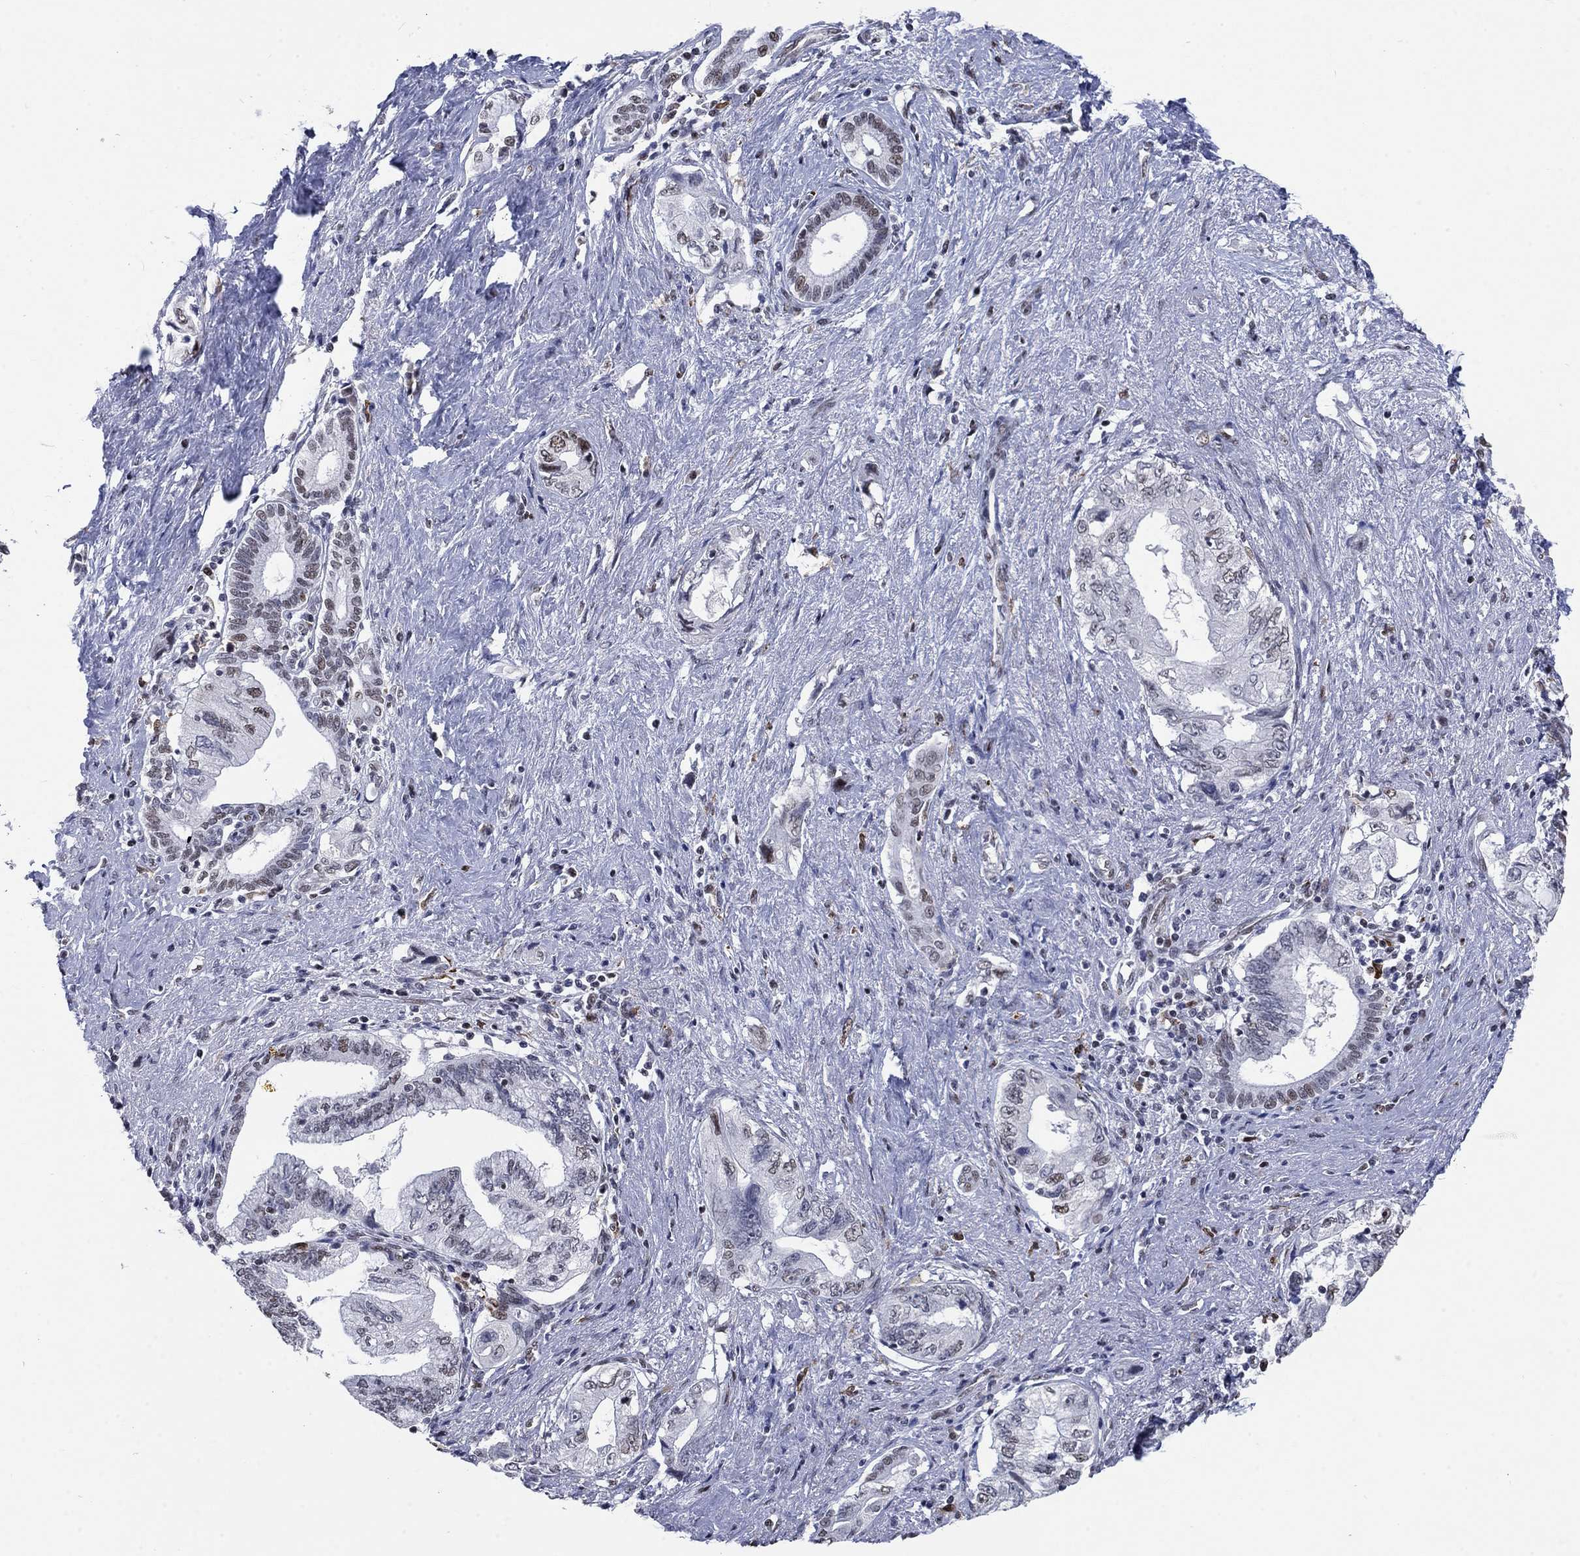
{"staining": {"intensity": "negative", "quantity": "none", "location": "none"}, "tissue": "pancreatic cancer", "cell_type": "Tumor cells", "image_type": "cancer", "snomed": [{"axis": "morphology", "description": "Adenocarcinoma, NOS"}, {"axis": "topography", "description": "Pancreas"}], "caption": "Histopathology image shows no significant protein positivity in tumor cells of pancreatic cancer (adenocarcinoma).", "gene": "HCFC1", "patient": {"sex": "female", "age": 73}}